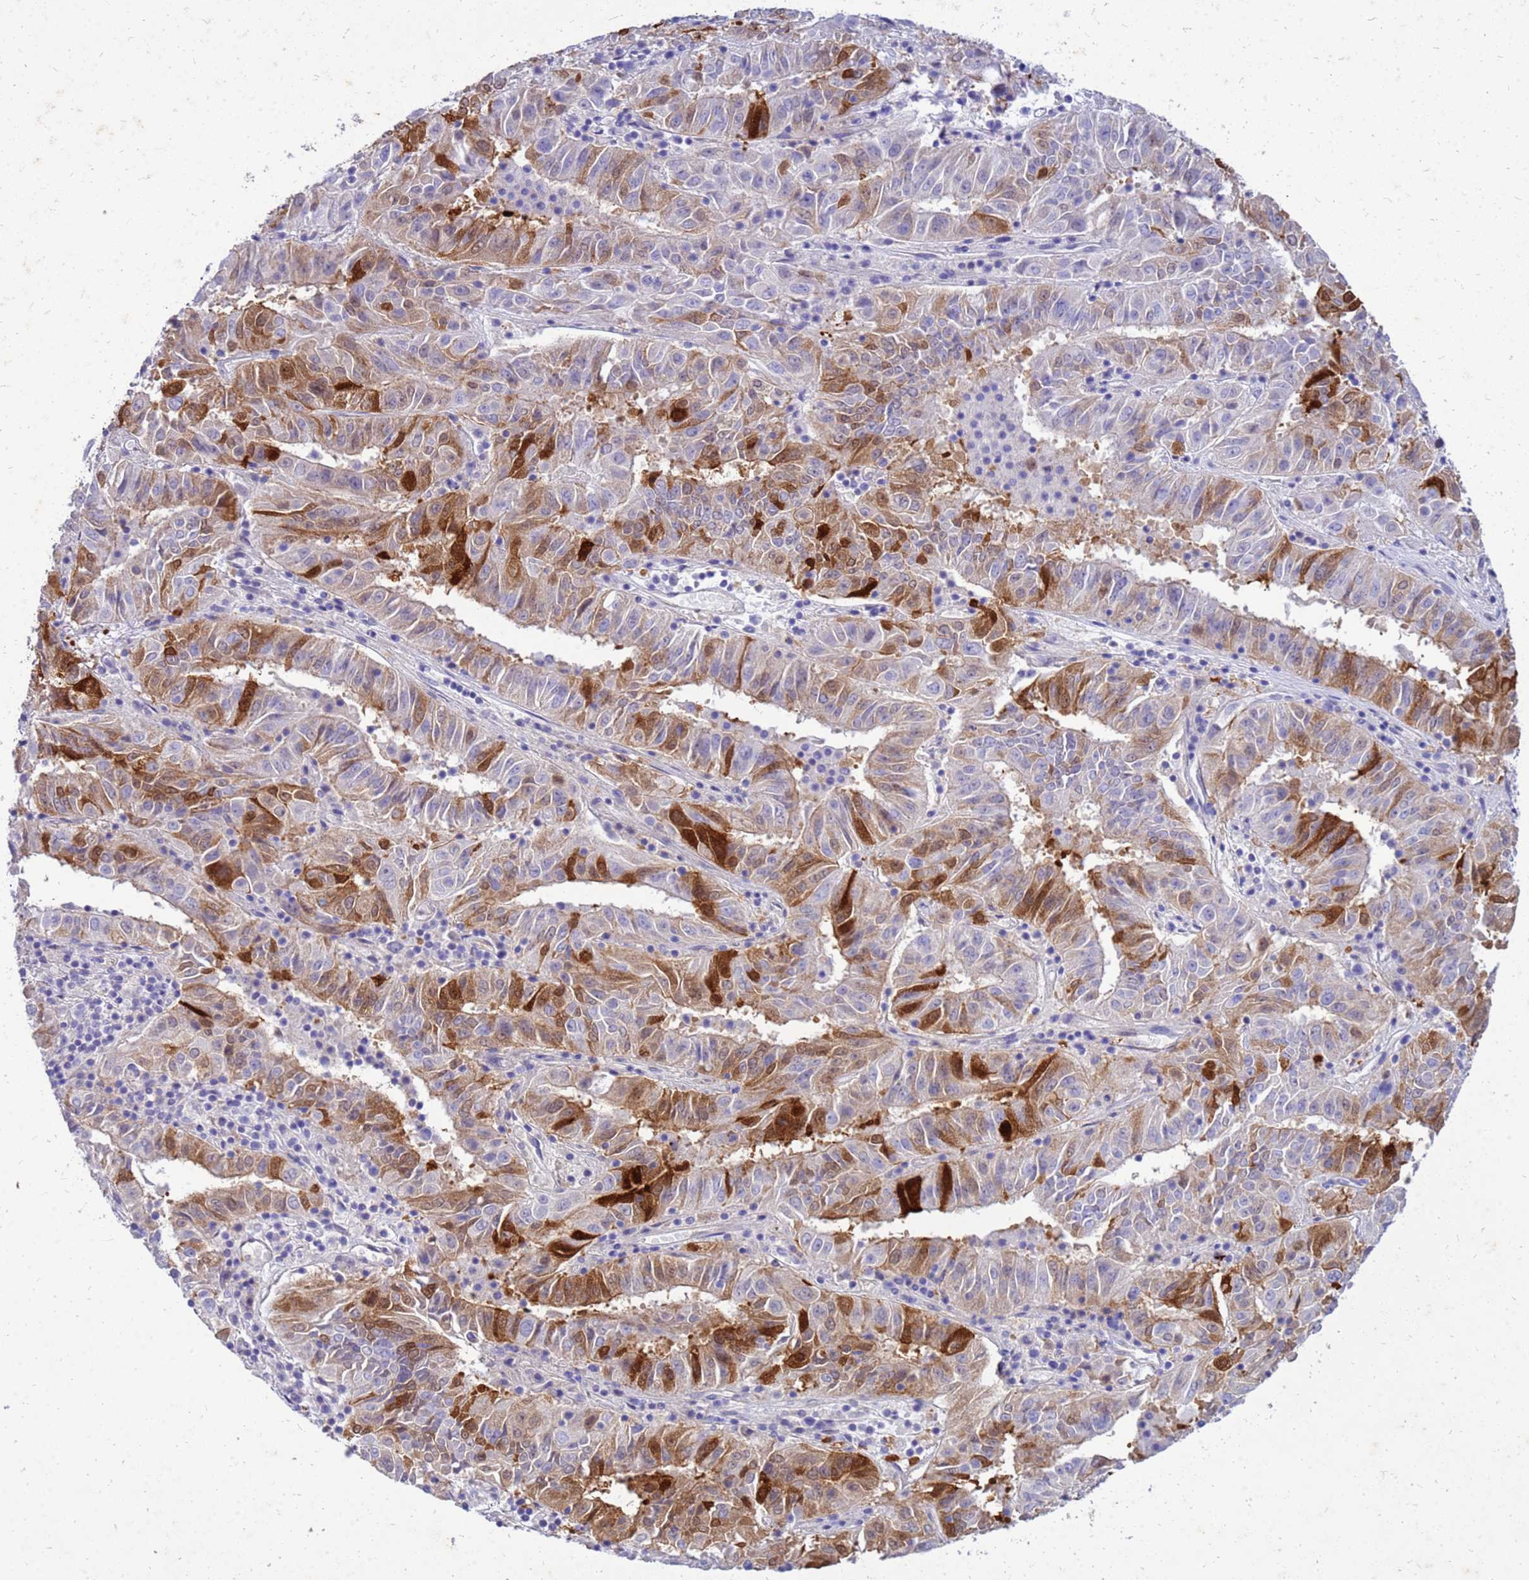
{"staining": {"intensity": "strong", "quantity": "<25%", "location": "cytoplasmic/membranous"}, "tissue": "pancreatic cancer", "cell_type": "Tumor cells", "image_type": "cancer", "snomed": [{"axis": "morphology", "description": "Adenocarcinoma, NOS"}, {"axis": "topography", "description": "Pancreas"}], "caption": "High-power microscopy captured an immunohistochemistry photomicrograph of pancreatic cancer (adenocarcinoma), revealing strong cytoplasmic/membranous positivity in about <25% of tumor cells.", "gene": "AKR1C1", "patient": {"sex": "male", "age": 63}}